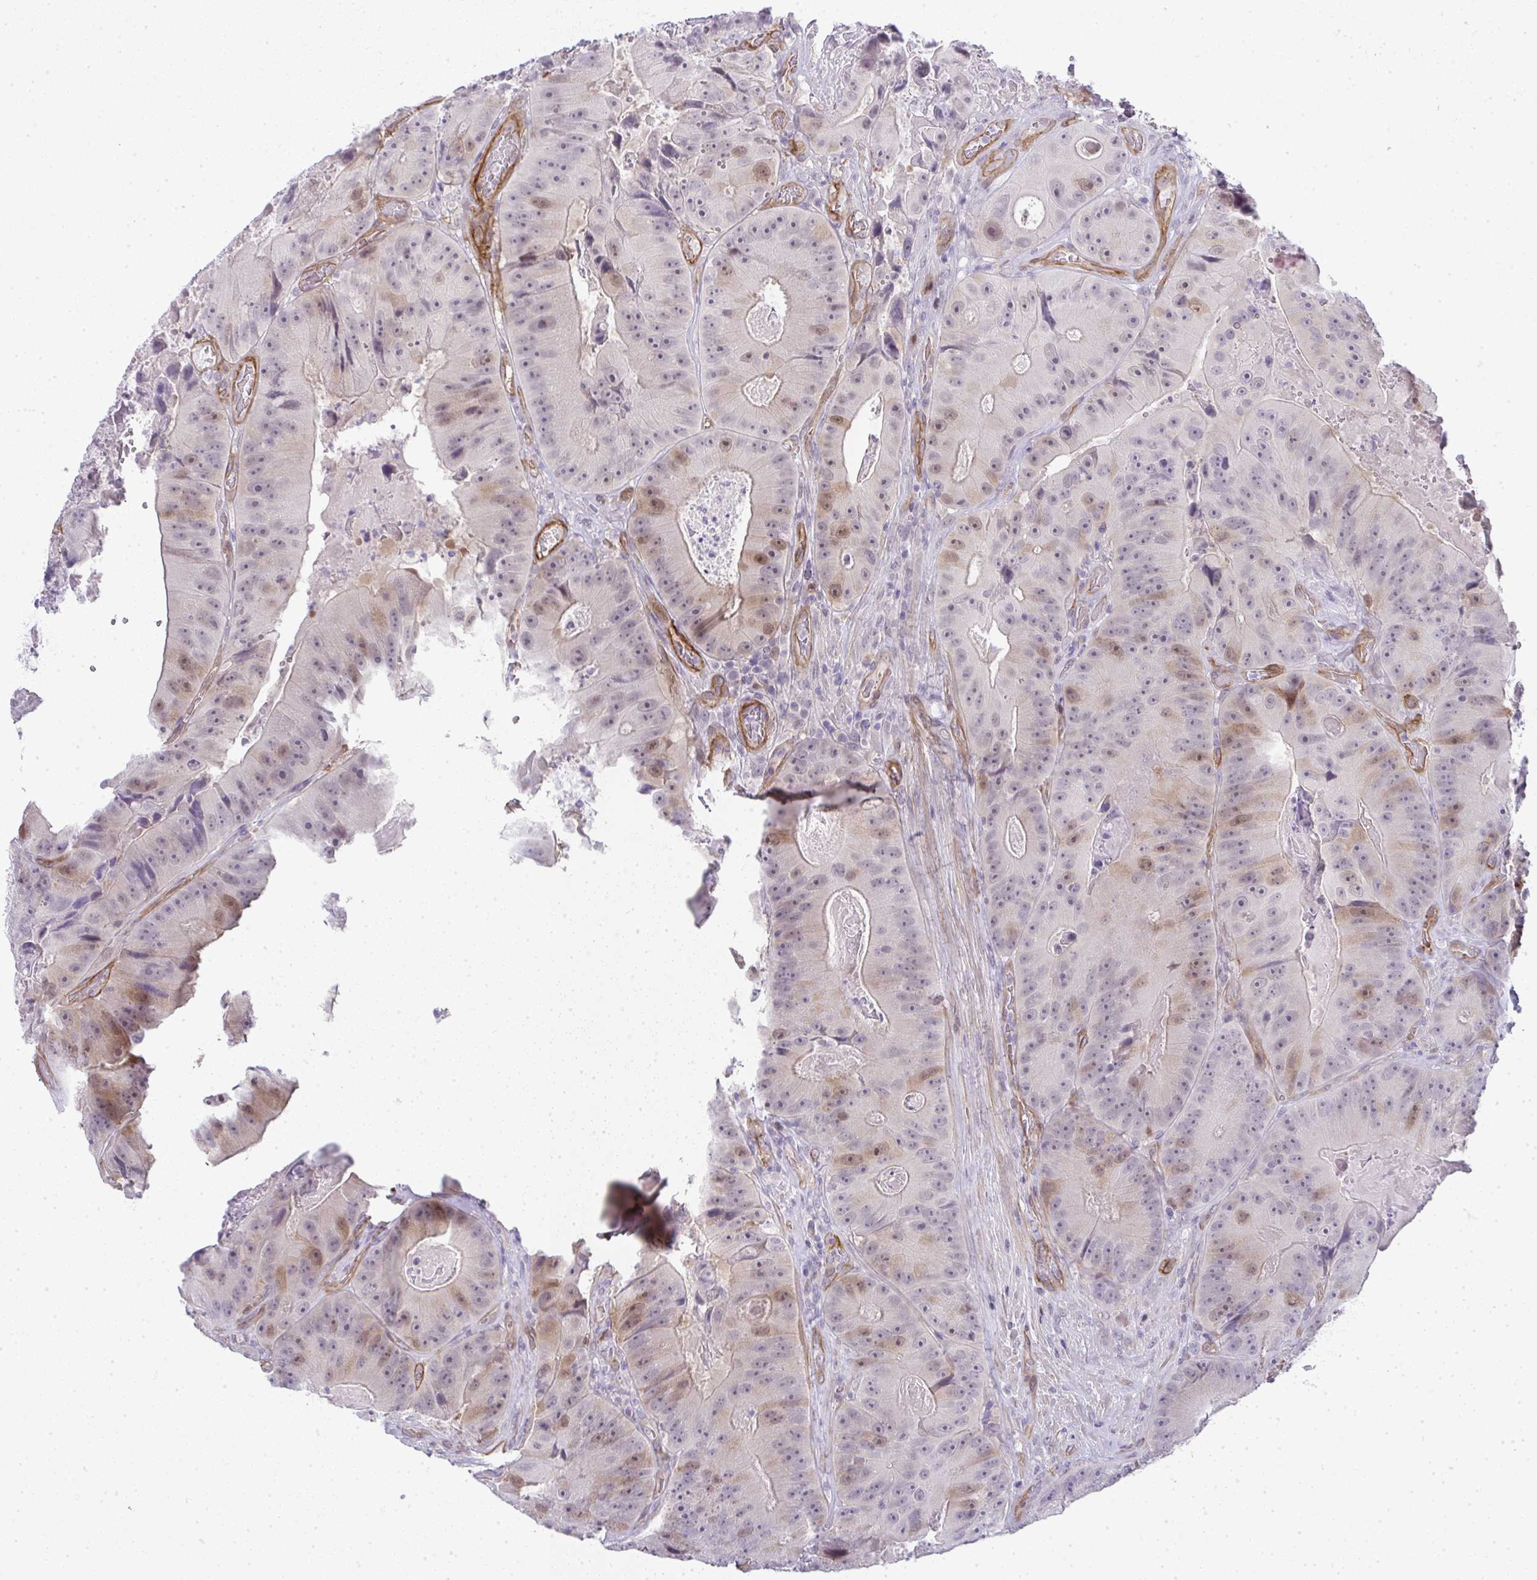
{"staining": {"intensity": "weak", "quantity": "25%-75%", "location": "cytoplasmic/membranous"}, "tissue": "colorectal cancer", "cell_type": "Tumor cells", "image_type": "cancer", "snomed": [{"axis": "morphology", "description": "Adenocarcinoma, NOS"}, {"axis": "topography", "description": "Colon"}], "caption": "Immunohistochemical staining of human colorectal adenocarcinoma reveals low levels of weak cytoplasmic/membranous protein staining in about 25%-75% of tumor cells.", "gene": "UBE2S", "patient": {"sex": "female", "age": 86}}